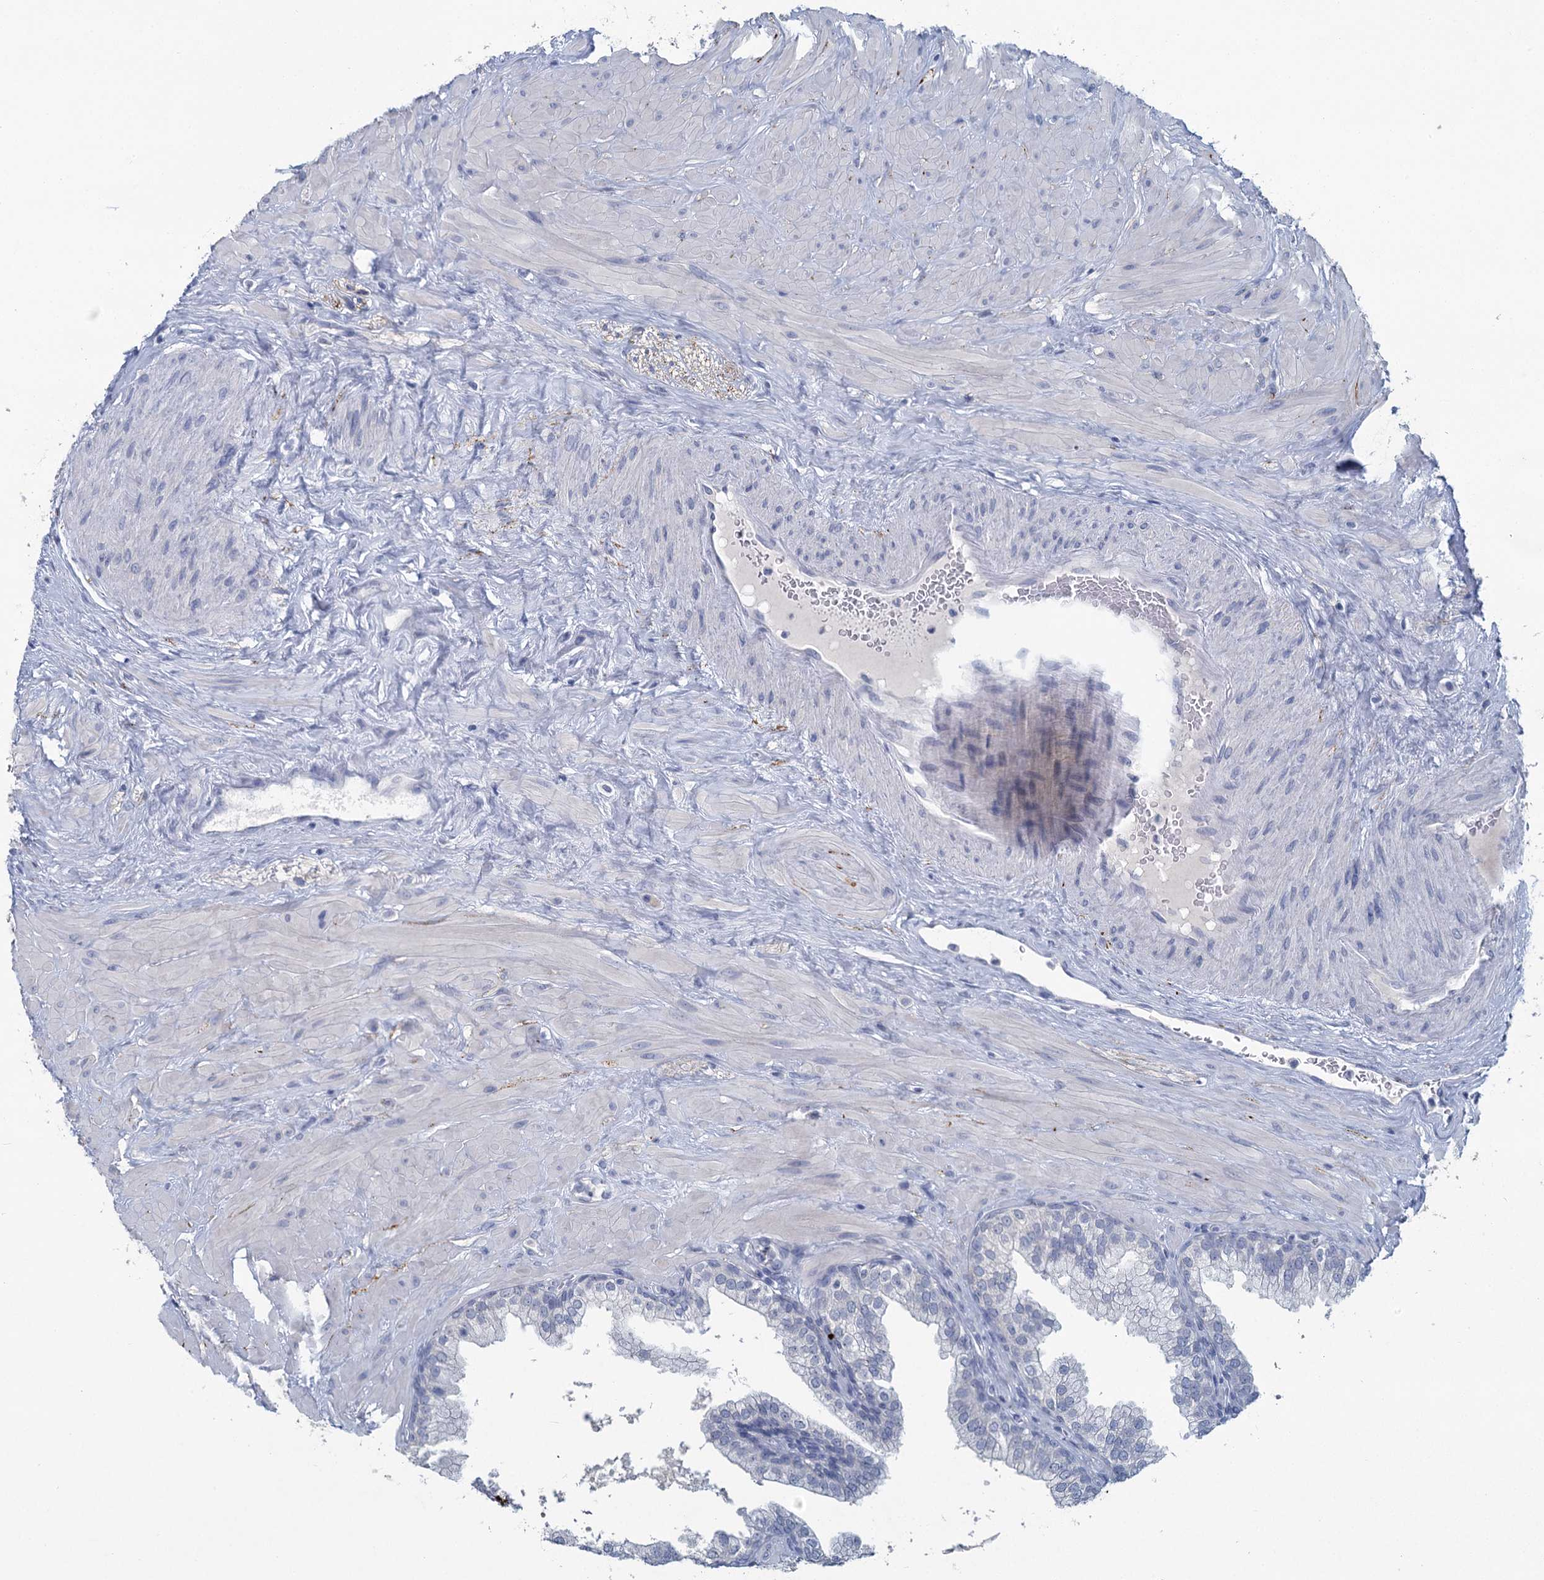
{"staining": {"intensity": "negative", "quantity": "none", "location": "none"}, "tissue": "prostate", "cell_type": "Glandular cells", "image_type": "normal", "snomed": [{"axis": "morphology", "description": "Normal tissue, NOS"}, {"axis": "topography", "description": "Prostate"}], "caption": "The photomicrograph displays no staining of glandular cells in normal prostate.", "gene": "CHGA", "patient": {"sex": "male", "age": 60}}